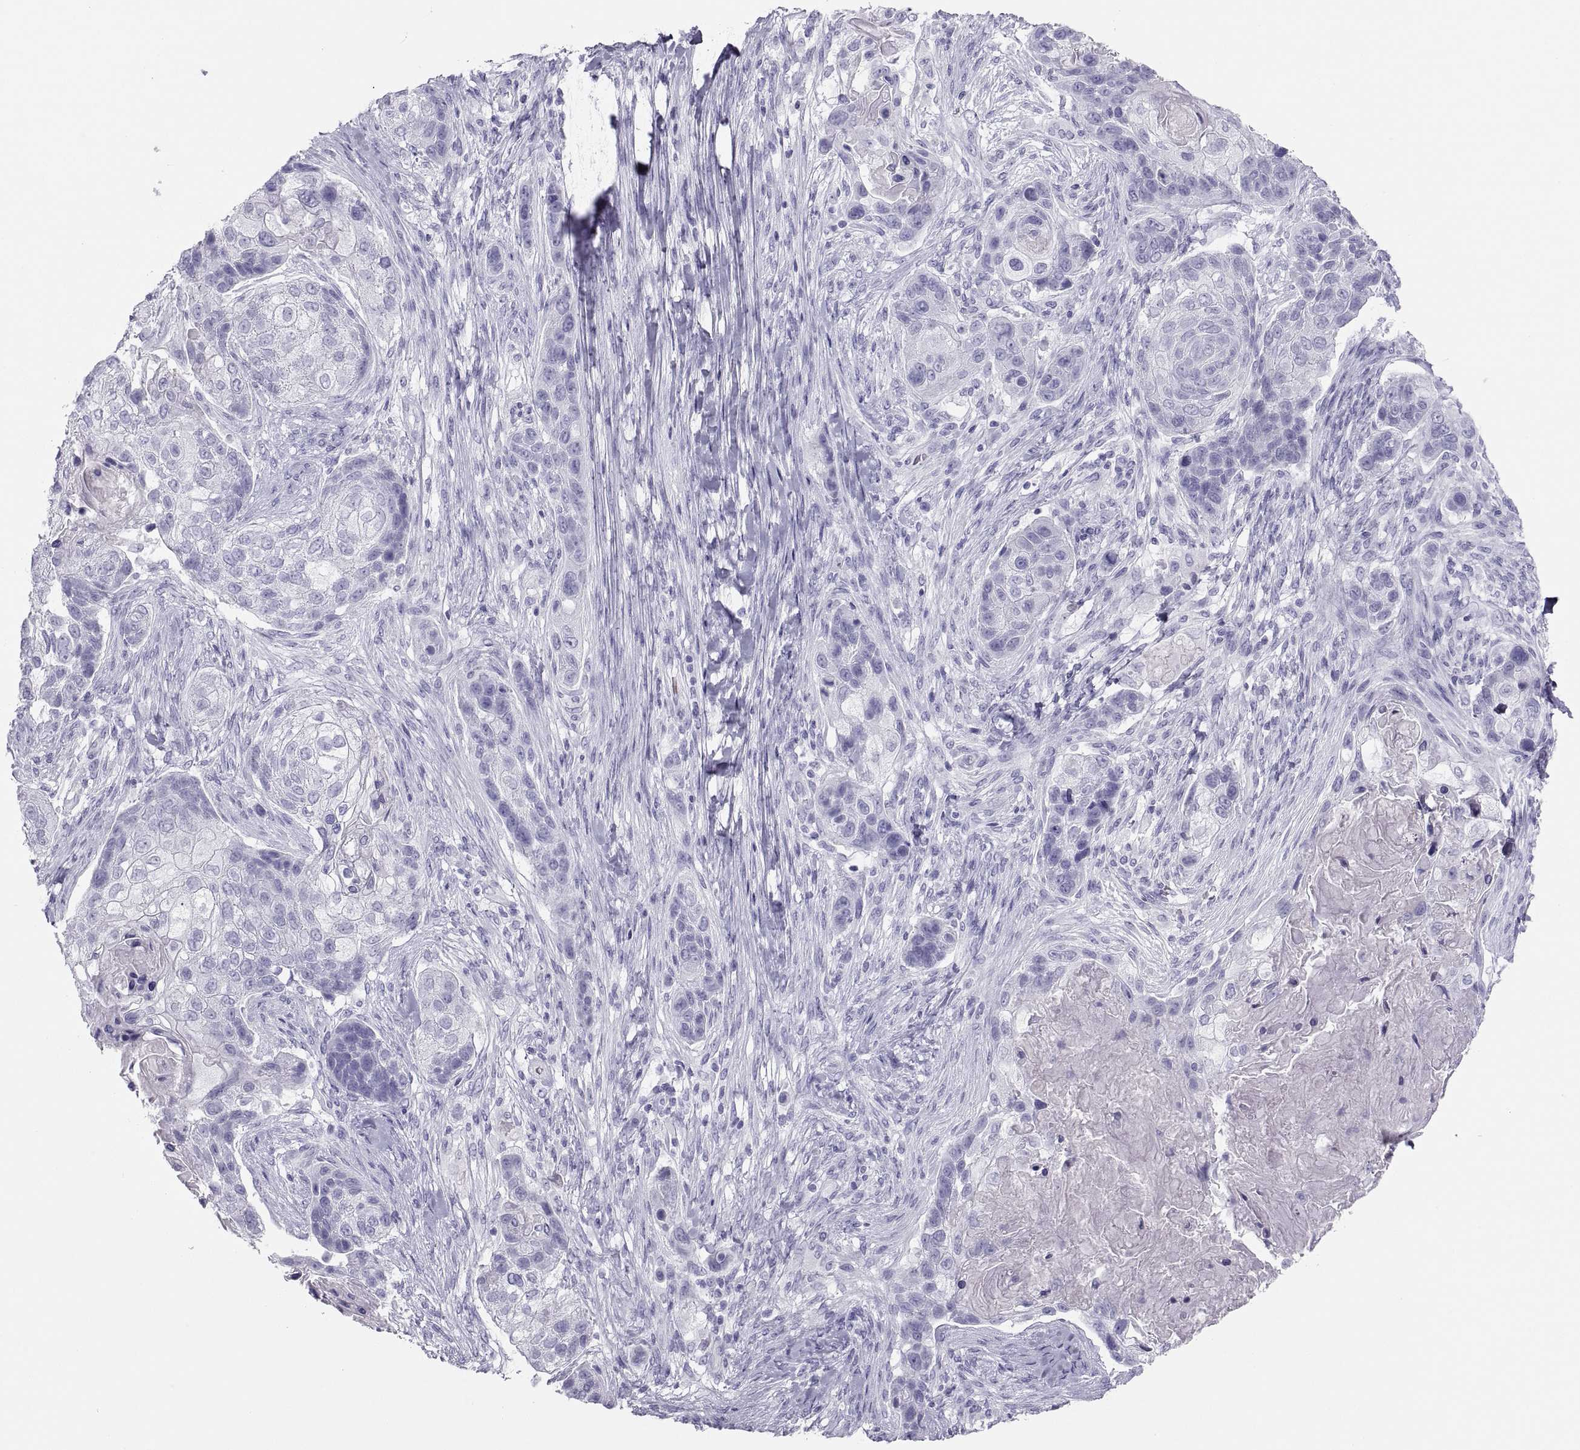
{"staining": {"intensity": "negative", "quantity": "none", "location": "none"}, "tissue": "lung cancer", "cell_type": "Tumor cells", "image_type": "cancer", "snomed": [{"axis": "morphology", "description": "Squamous cell carcinoma, NOS"}, {"axis": "topography", "description": "Lung"}], "caption": "Protein analysis of squamous cell carcinoma (lung) reveals no significant expression in tumor cells.", "gene": "SEMG1", "patient": {"sex": "male", "age": 69}}